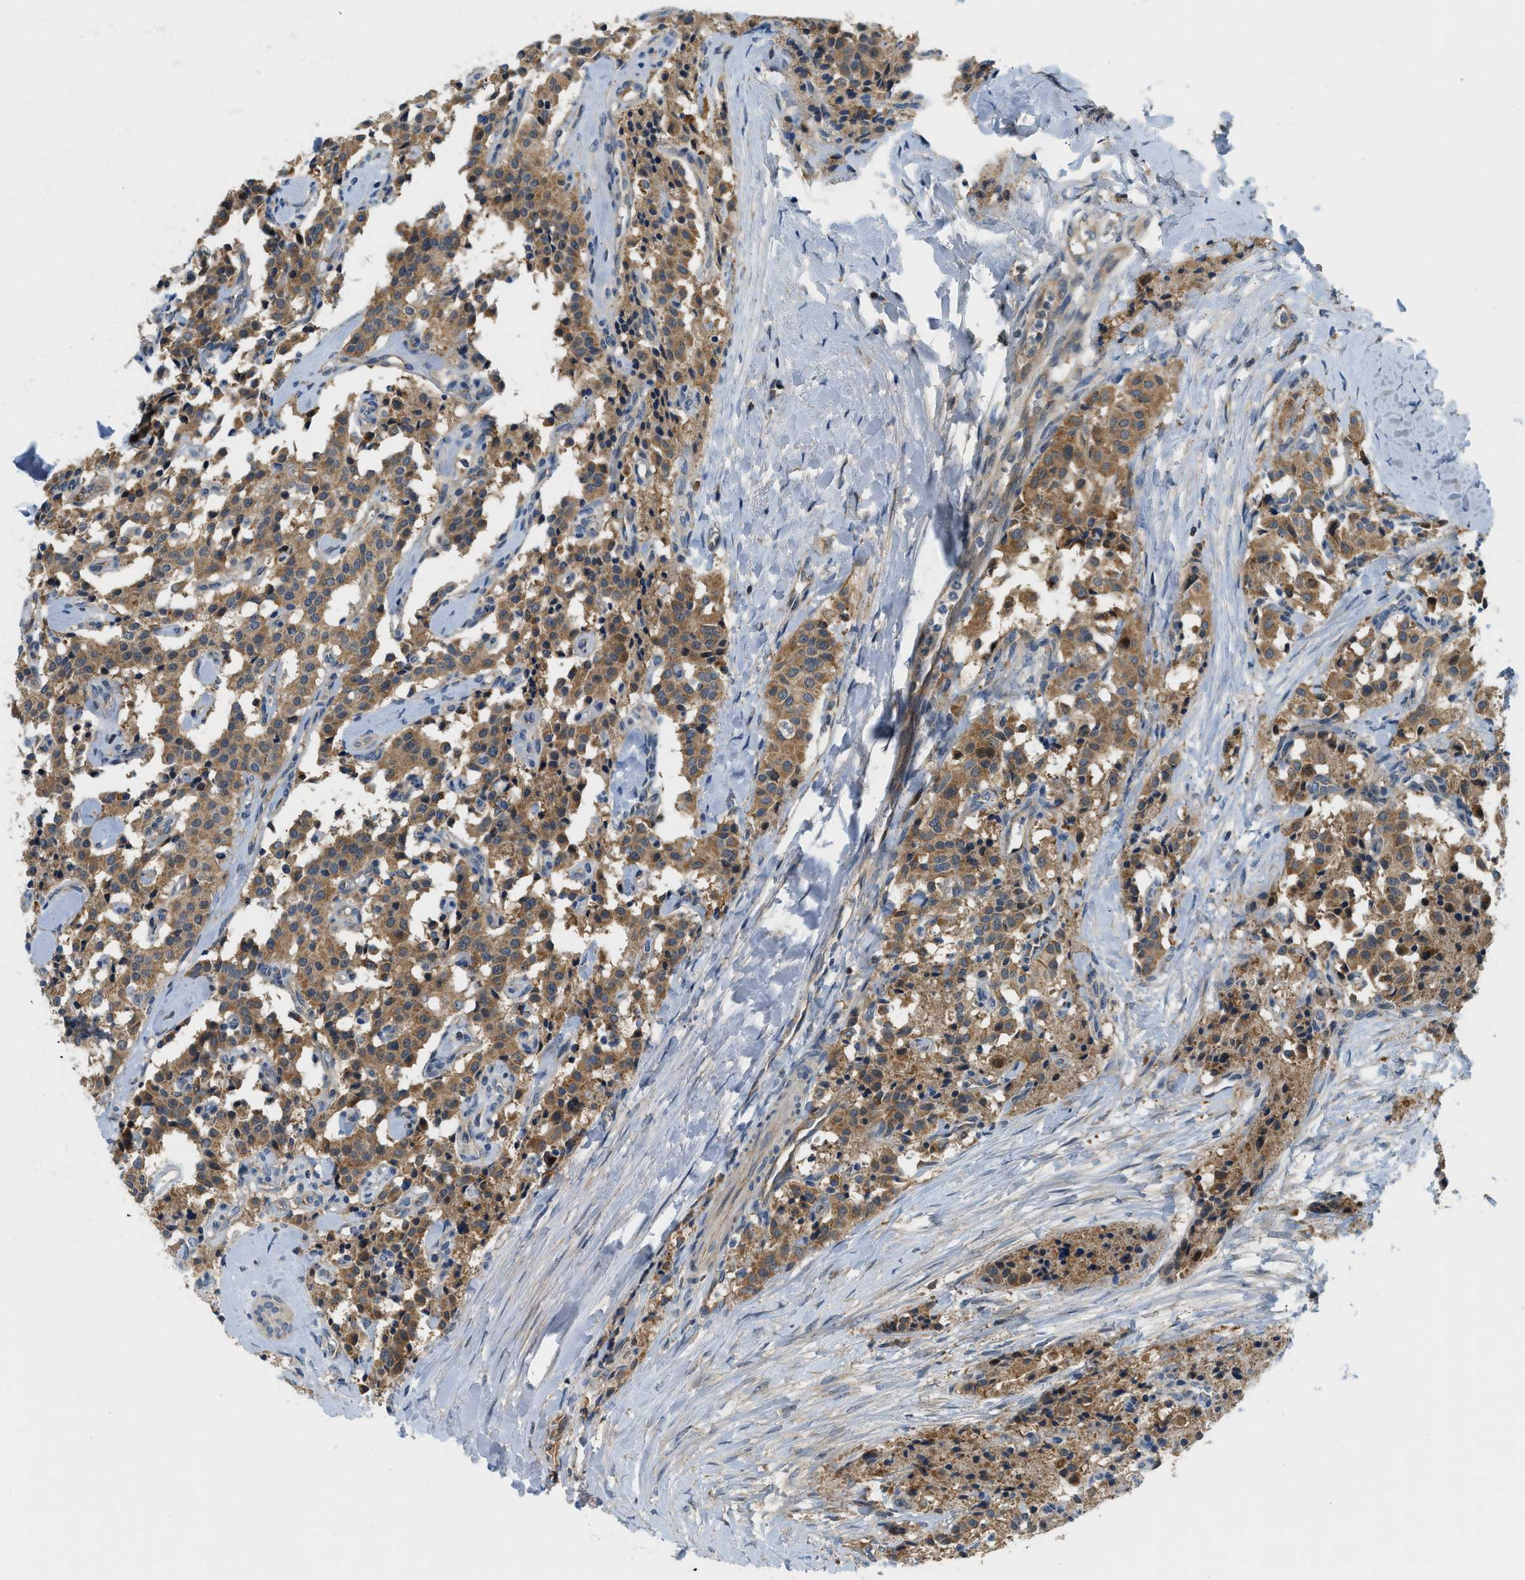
{"staining": {"intensity": "moderate", "quantity": ">75%", "location": "cytoplasmic/membranous"}, "tissue": "carcinoid", "cell_type": "Tumor cells", "image_type": "cancer", "snomed": [{"axis": "morphology", "description": "Carcinoid, malignant, NOS"}, {"axis": "topography", "description": "Lung"}], "caption": "Immunohistochemical staining of carcinoid demonstrates medium levels of moderate cytoplasmic/membranous positivity in approximately >75% of tumor cells.", "gene": "KCNK1", "patient": {"sex": "male", "age": 30}}